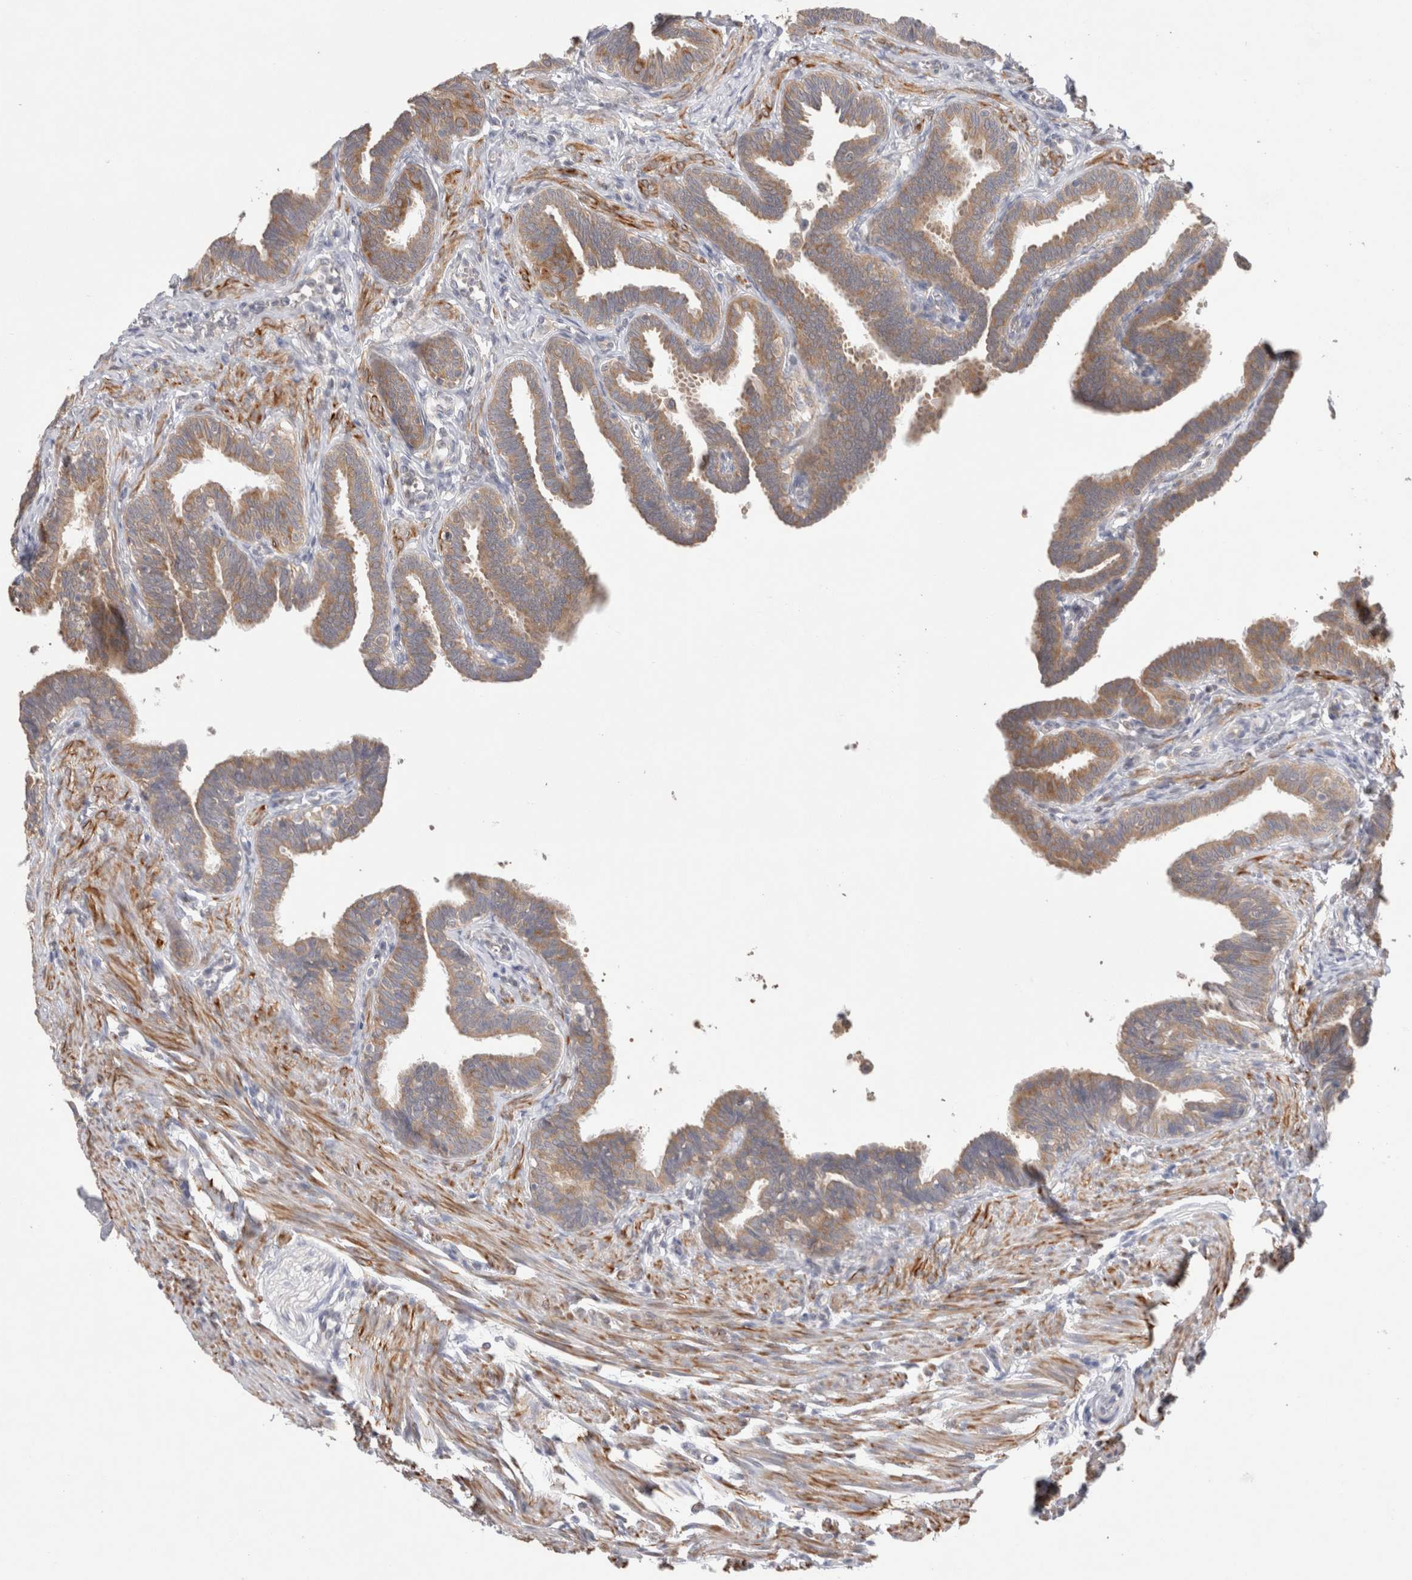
{"staining": {"intensity": "moderate", "quantity": ">75%", "location": "cytoplasmic/membranous"}, "tissue": "fallopian tube", "cell_type": "Glandular cells", "image_type": "normal", "snomed": [{"axis": "morphology", "description": "Normal tissue, NOS"}, {"axis": "topography", "description": "Fallopian tube"}, {"axis": "topography", "description": "Ovary"}], "caption": "DAB immunohistochemical staining of unremarkable human fallopian tube demonstrates moderate cytoplasmic/membranous protein staining in about >75% of glandular cells.", "gene": "NDOR1", "patient": {"sex": "female", "age": 23}}